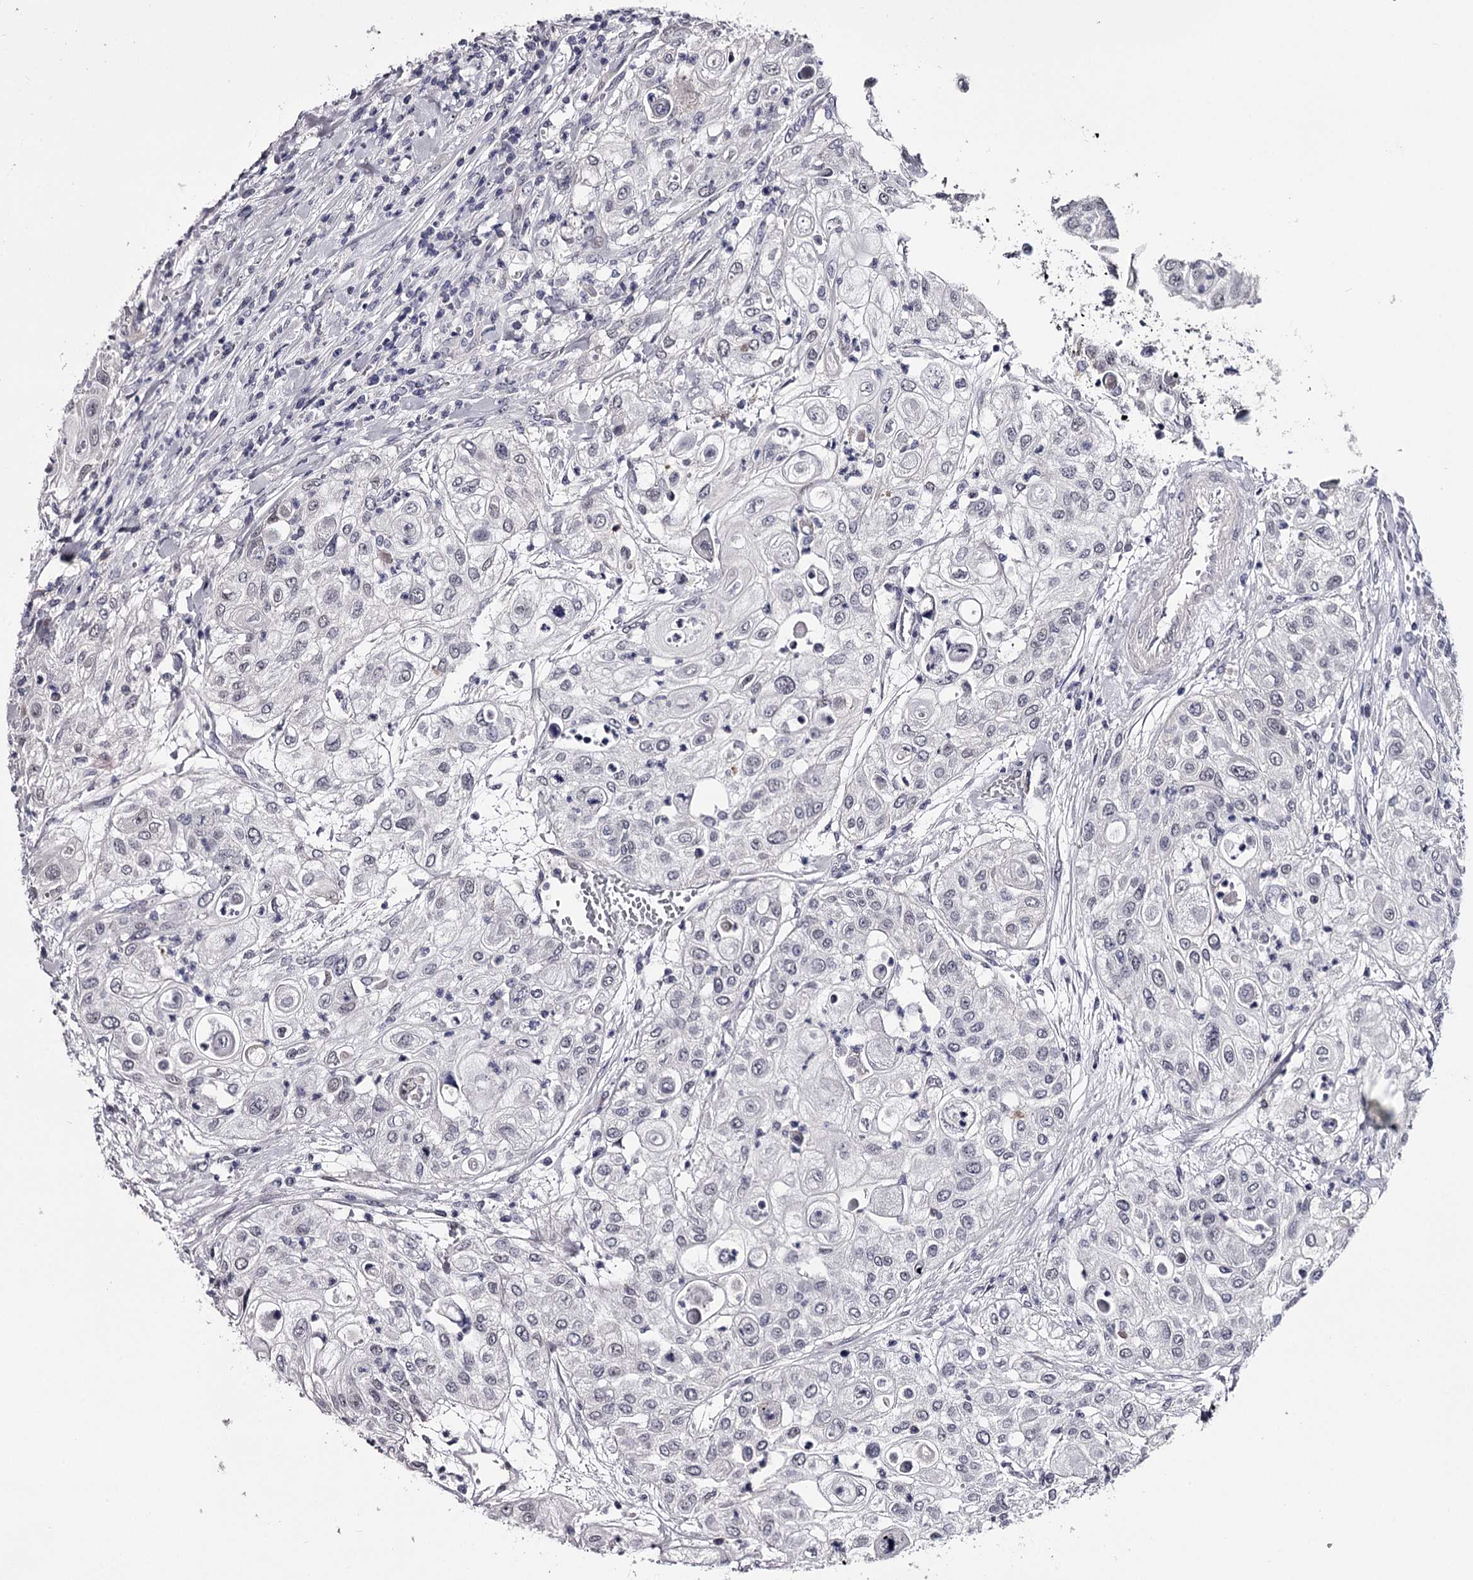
{"staining": {"intensity": "negative", "quantity": "none", "location": "none"}, "tissue": "urothelial cancer", "cell_type": "Tumor cells", "image_type": "cancer", "snomed": [{"axis": "morphology", "description": "Urothelial carcinoma, High grade"}, {"axis": "topography", "description": "Urinary bladder"}], "caption": "This is a image of immunohistochemistry (IHC) staining of high-grade urothelial carcinoma, which shows no expression in tumor cells. The staining is performed using DAB (3,3'-diaminobenzidine) brown chromogen with nuclei counter-stained in using hematoxylin.", "gene": "OVOL2", "patient": {"sex": "female", "age": 79}}